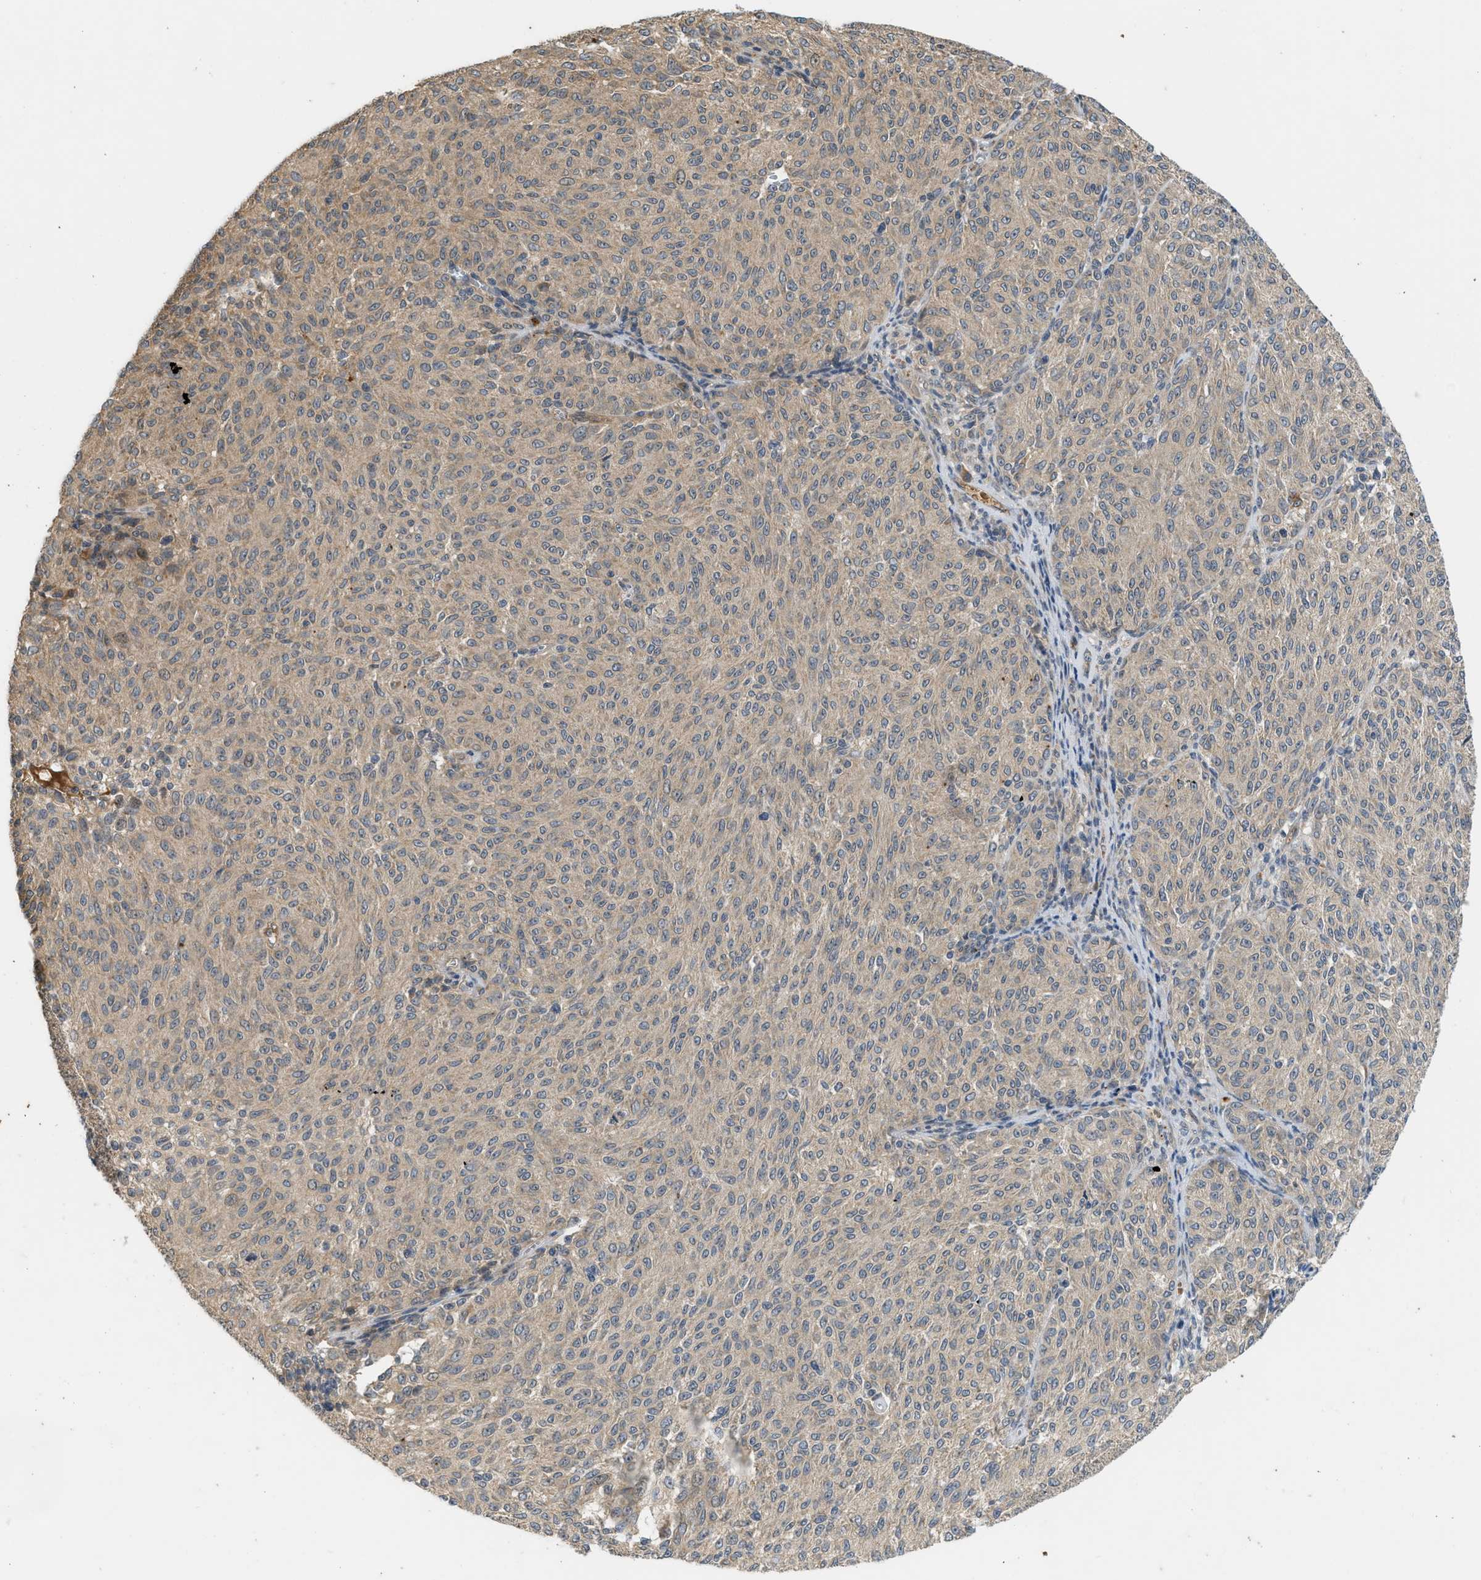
{"staining": {"intensity": "weak", "quantity": ">75%", "location": "cytoplasmic/membranous"}, "tissue": "melanoma", "cell_type": "Tumor cells", "image_type": "cancer", "snomed": [{"axis": "morphology", "description": "Malignant melanoma, NOS"}, {"axis": "topography", "description": "Skin"}], "caption": "Immunohistochemical staining of malignant melanoma reveals low levels of weak cytoplasmic/membranous positivity in approximately >75% of tumor cells.", "gene": "ADCY8", "patient": {"sex": "female", "age": 72}}